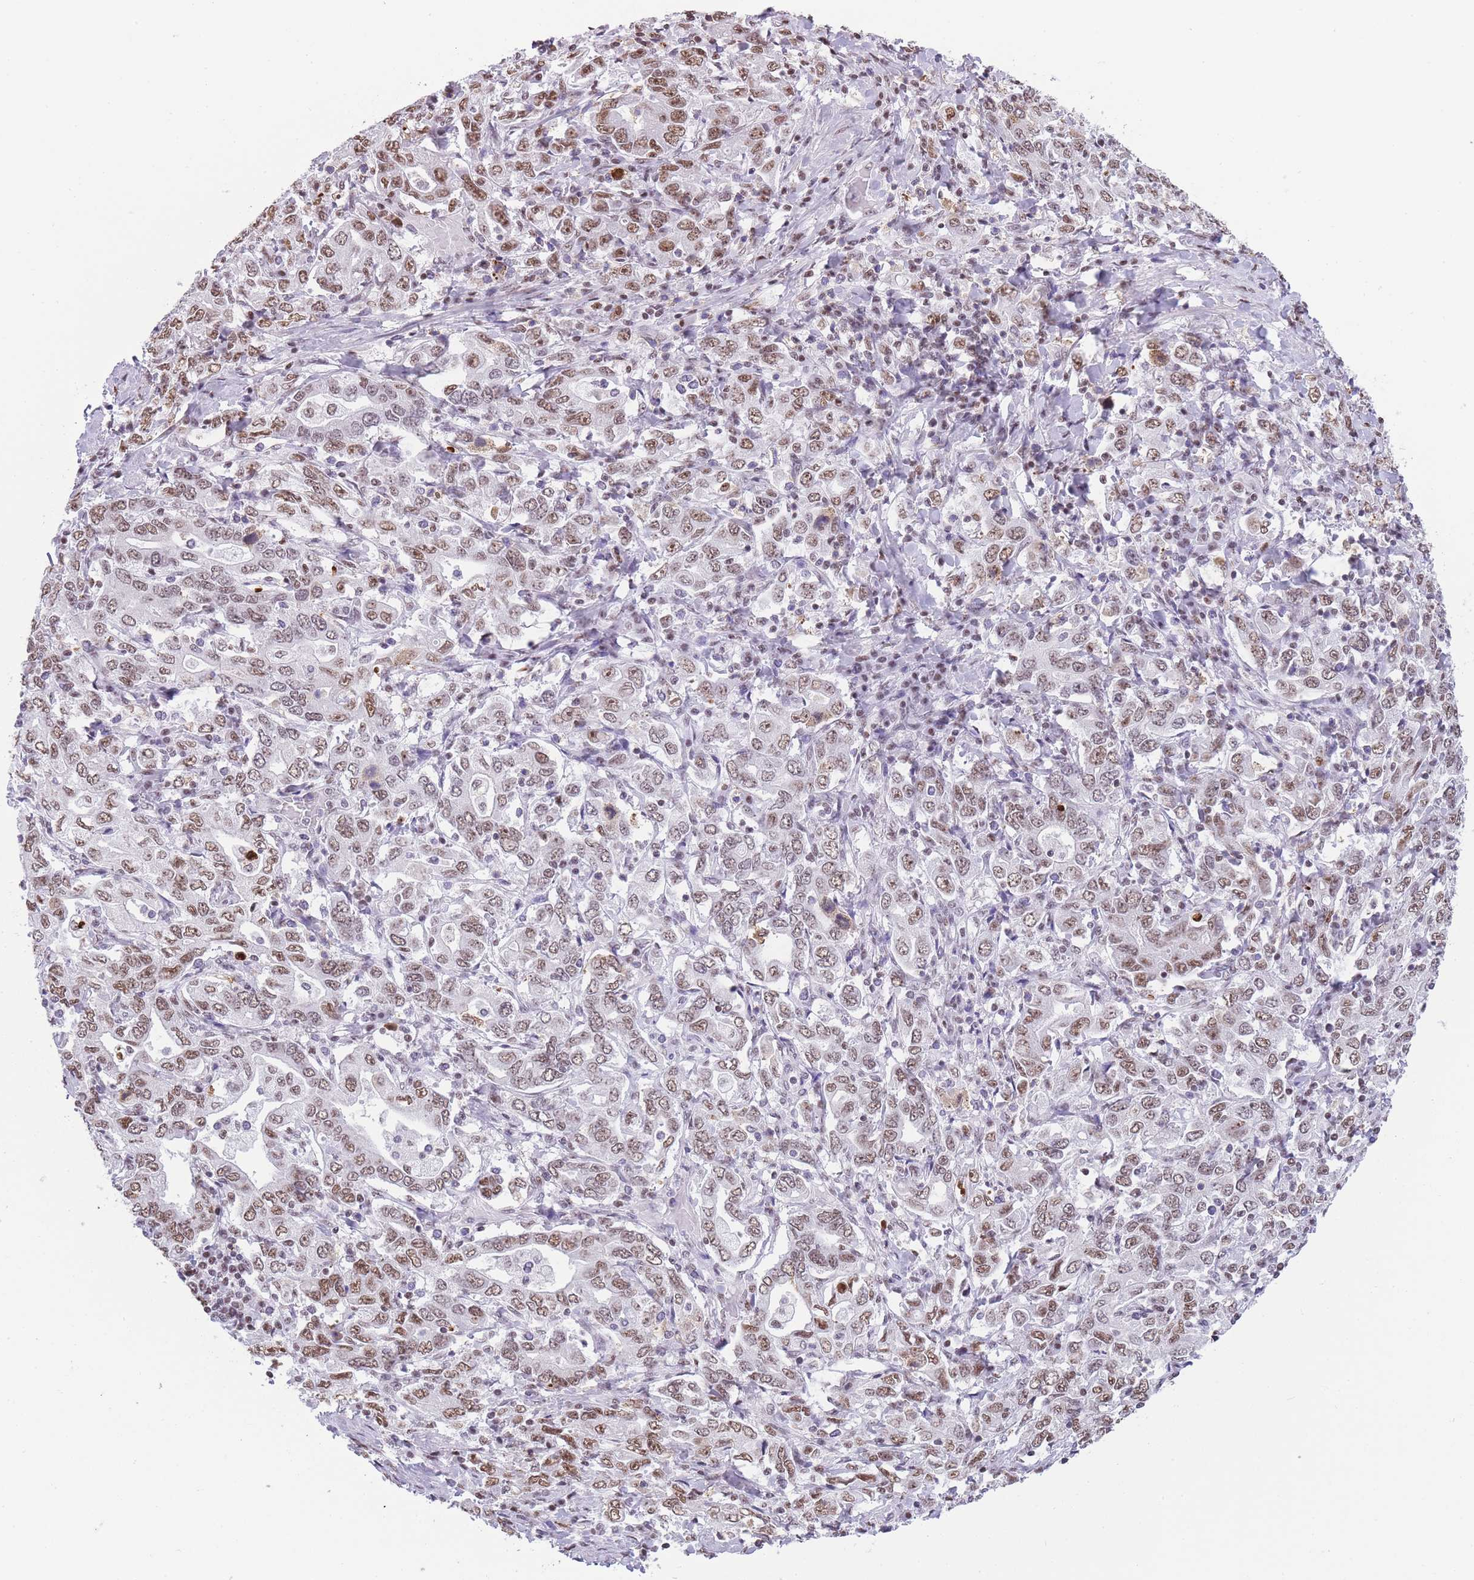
{"staining": {"intensity": "moderate", "quantity": ">75%", "location": "nuclear"}, "tissue": "stomach cancer", "cell_type": "Tumor cells", "image_type": "cancer", "snomed": [{"axis": "morphology", "description": "Adenocarcinoma, NOS"}, {"axis": "topography", "description": "Stomach, upper"}, {"axis": "topography", "description": "Stomach"}], "caption": "About >75% of tumor cells in adenocarcinoma (stomach) show moderate nuclear protein positivity as visualized by brown immunohistochemical staining.", "gene": "EVC2", "patient": {"sex": "male", "age": 62}}